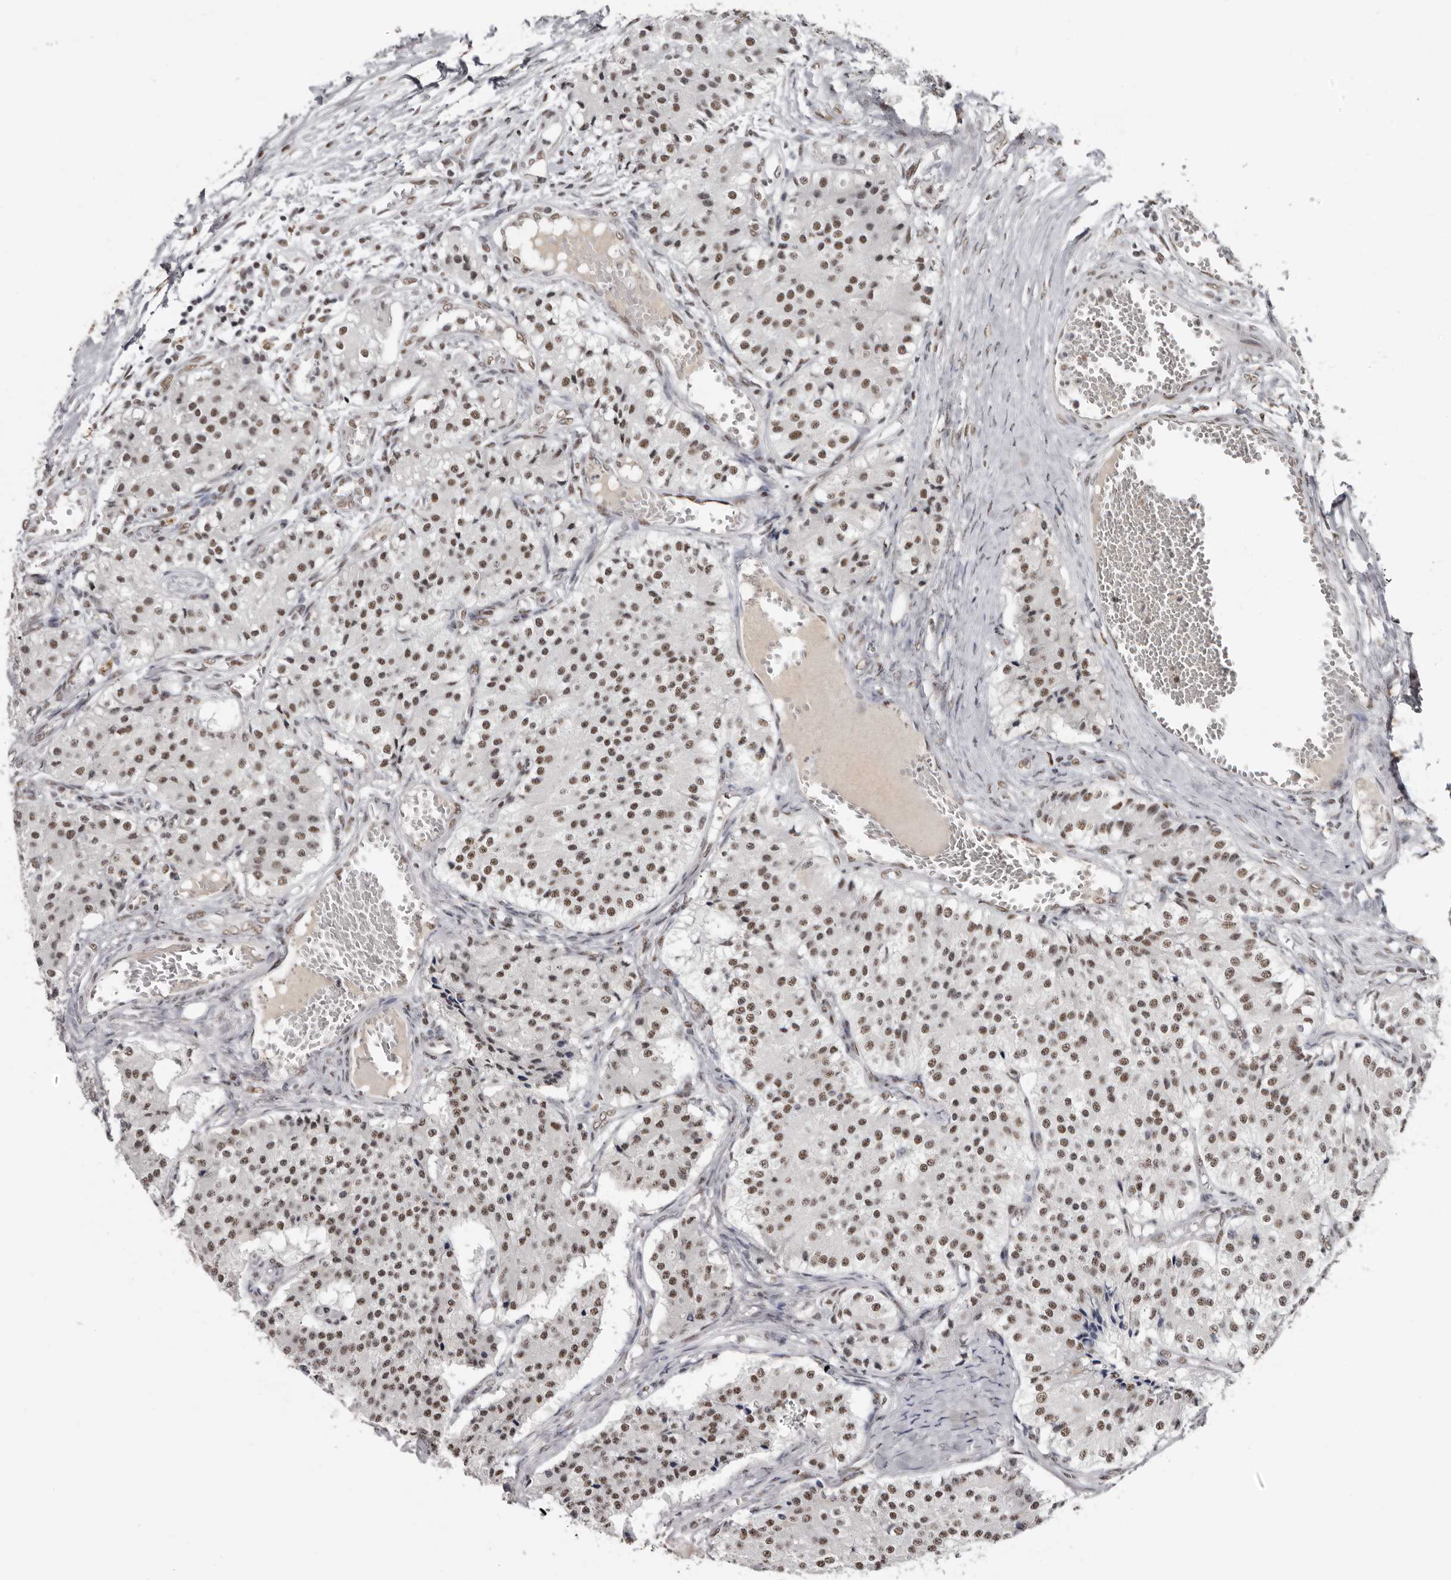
{"staining": {"intensity": "moderate", "quantity": ">75%", "location": "nuclear"}, "tissue": "carcinoid", "cell_type": "Tumor cells", "image_type": "cancer", "snomed": [{"axis": "morphology", "description": "Carcinoid, malignant, NOS"}, {"axis": "topography", "description": "Colon"}], "caption": "Immunohistochemical staining of carcinoid exhibits medium levels of moderate nuclear staining in approximately >75% of tumor cells.", "gene": "SCAF4", "patient": {"sex": "female", "age": 52}}